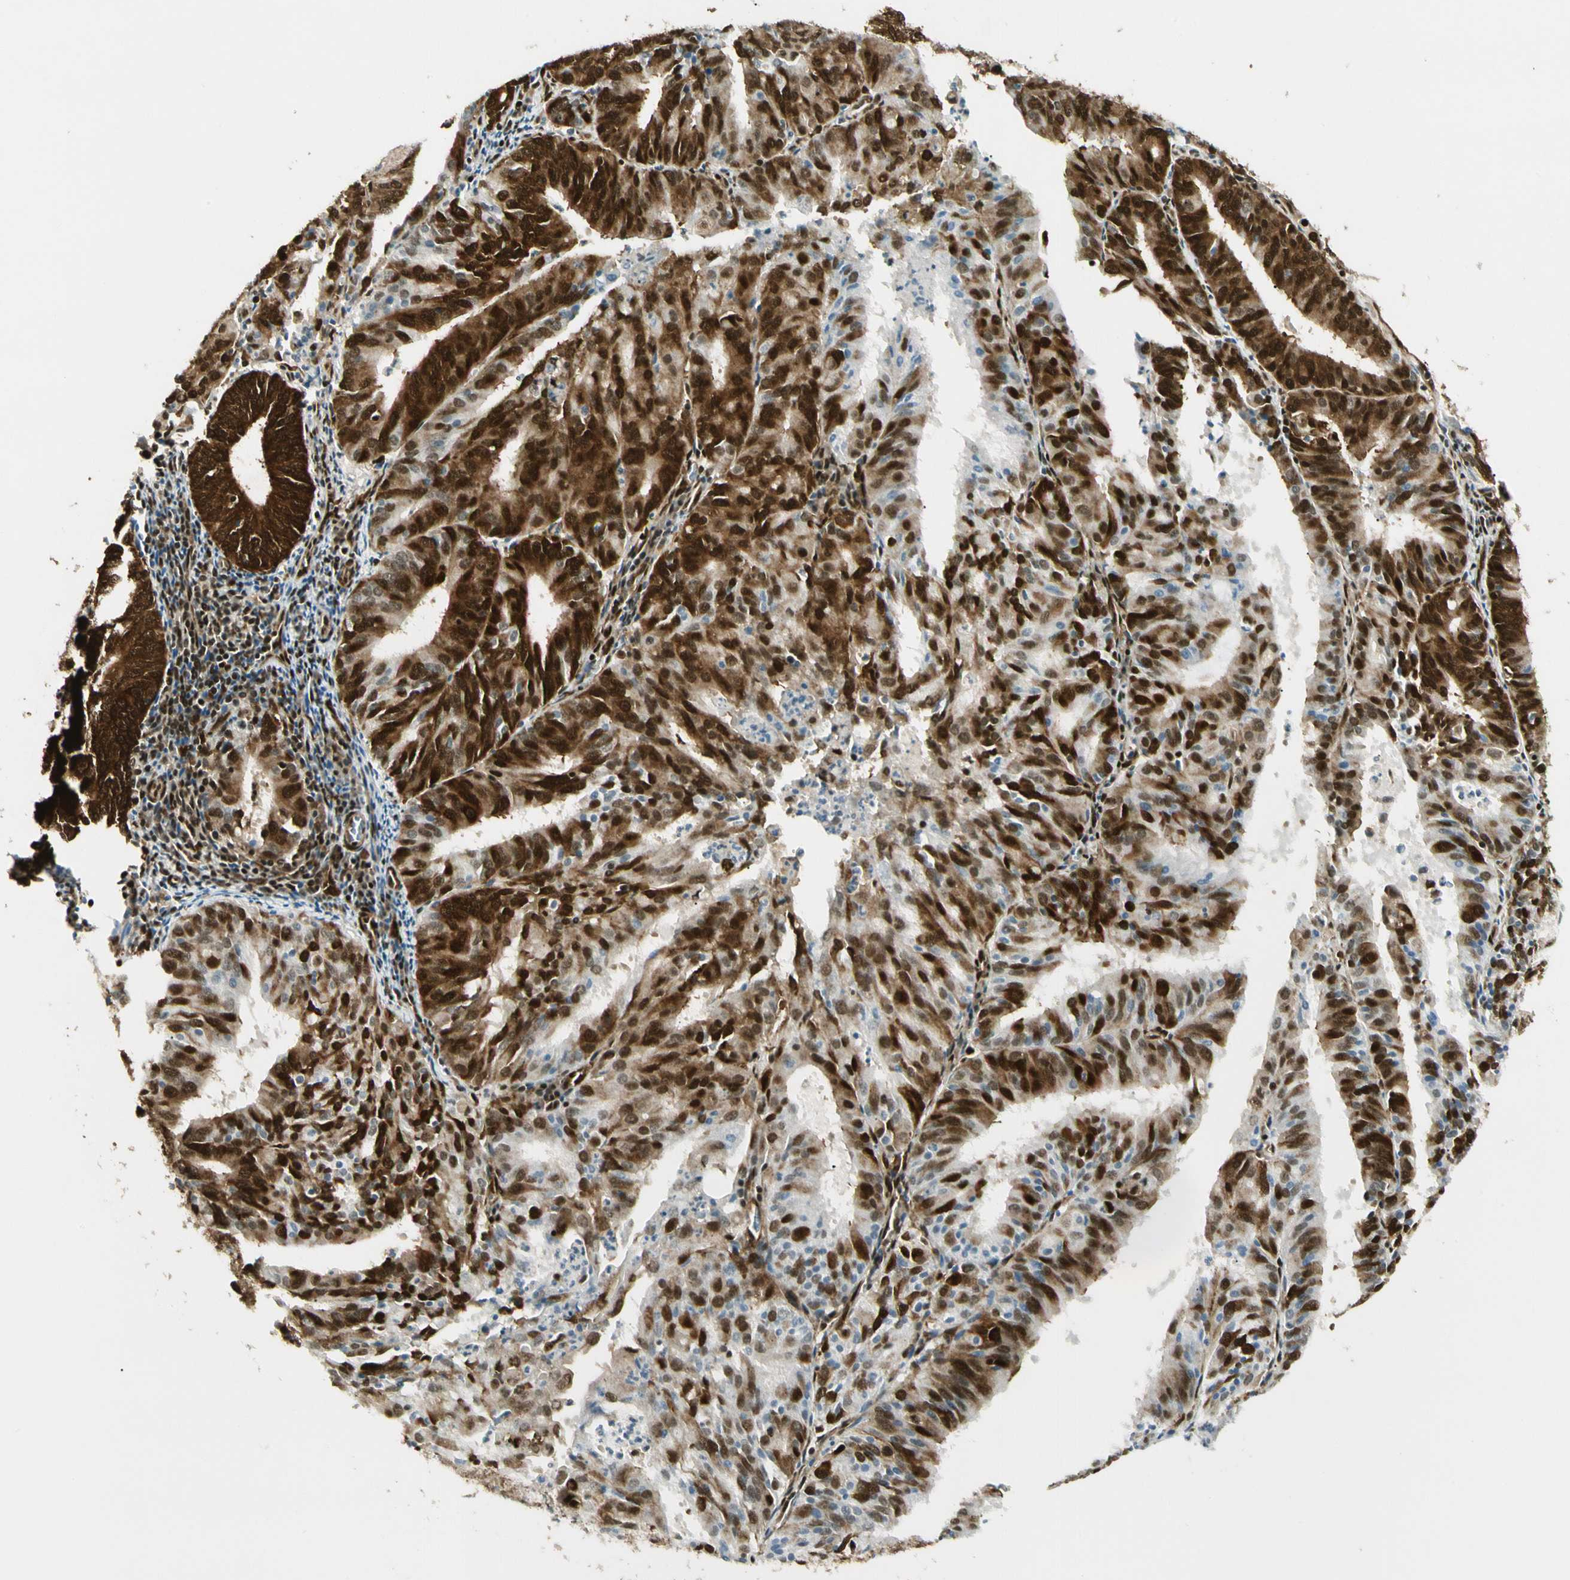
{"staining": {"intensity": "strong", "quantity": ">75%", "location": "cytoplasmic/membranous,nuclear"}, "tissue": "endometrial cancer", "cell_type": "Tumor cells", "image_type": "cancer", "snomed": [{"axis": "morphology", "description": "Adenocarcinoma, NOS"}, {"axis": "topography", "description": "Uterus"}], "caption": "High-power microscopy captured an IHC photomicrograph of endometrial cancer, revealing strong cytoplasmic/membranous and nuclear expression in approximately >75% of tumor cells.", "gene": "FUS", "patient": {"sex": "female", "age": 60}}